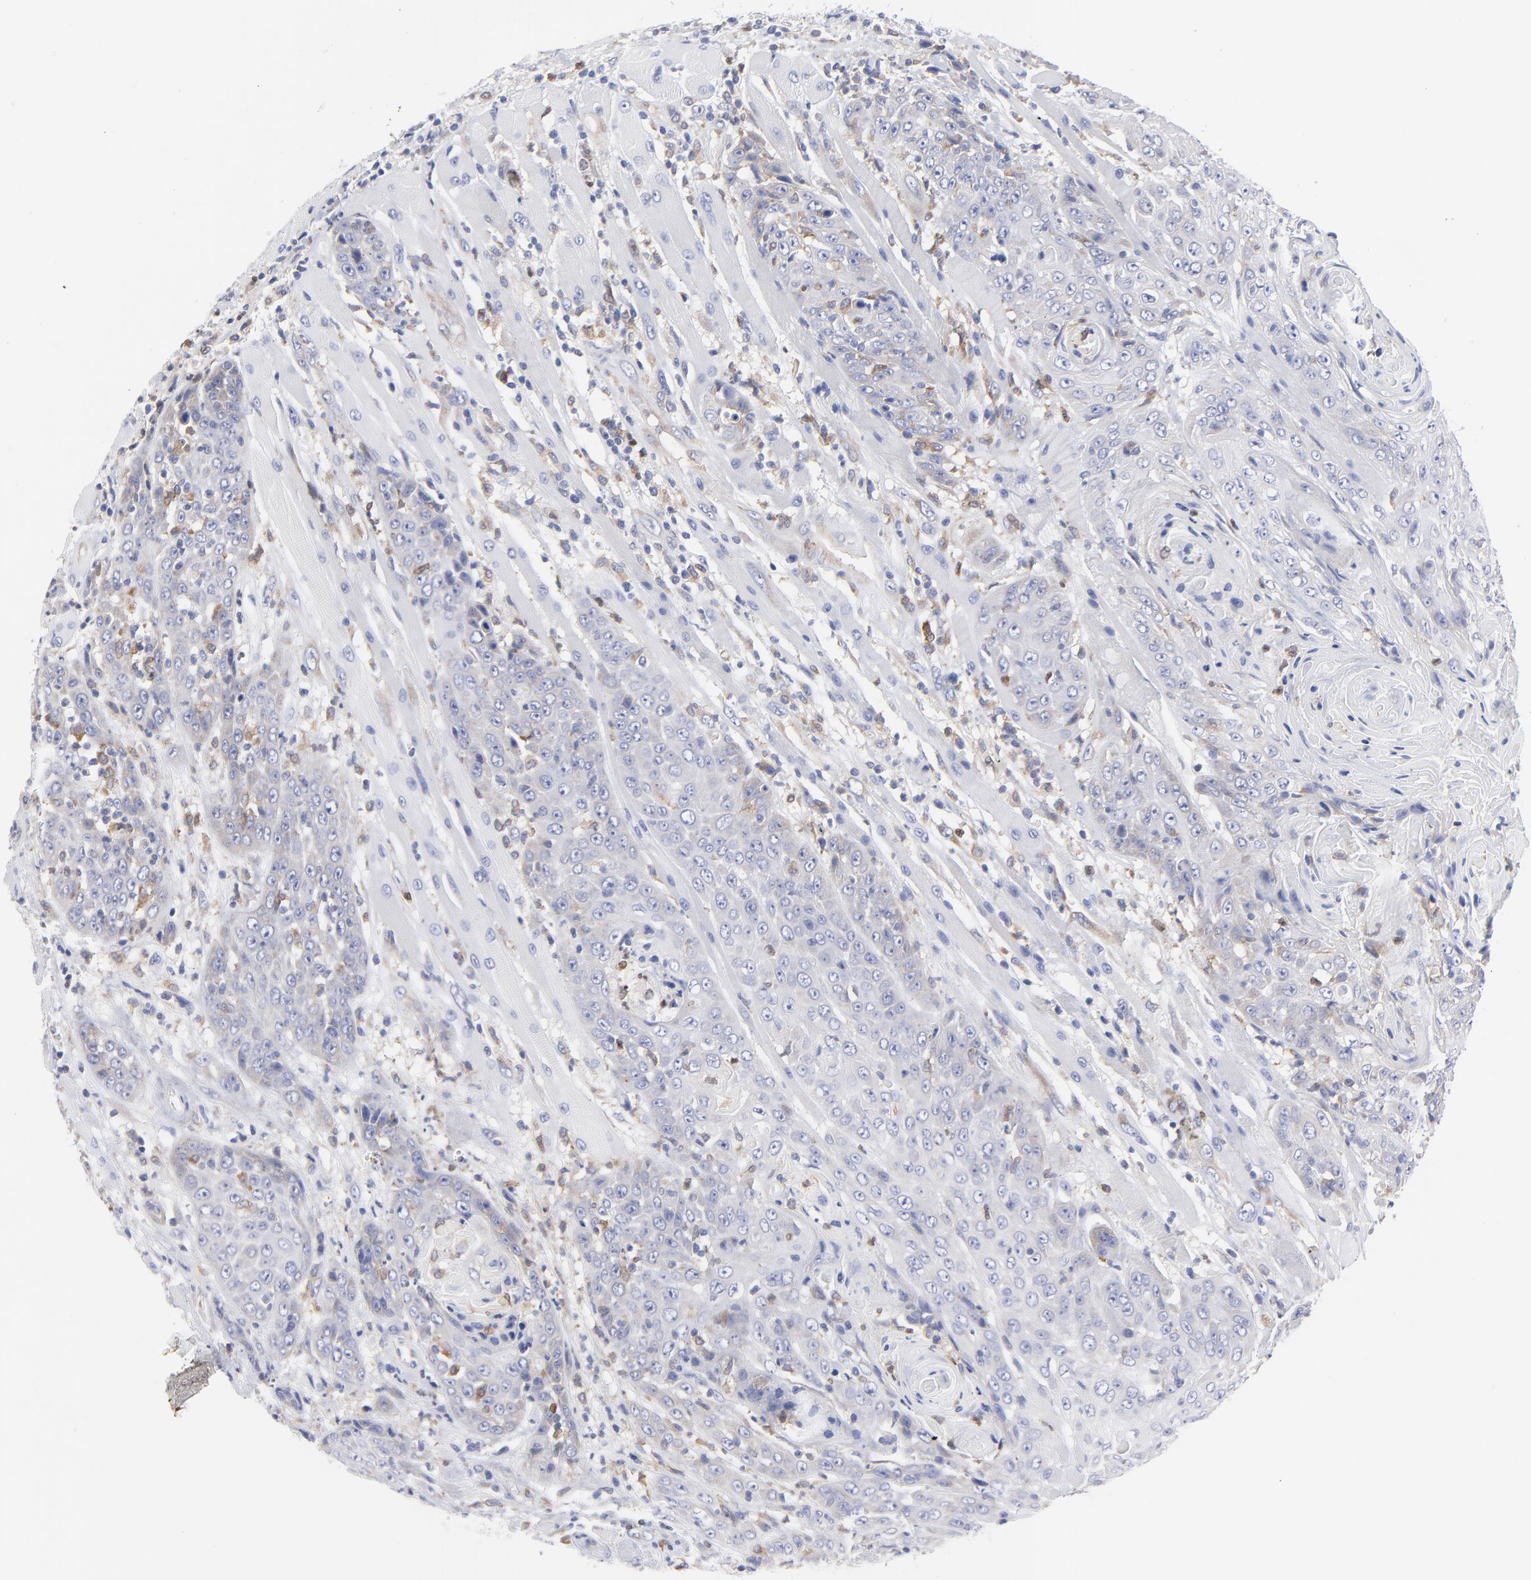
{"staining": {"intensity": "weak", "quantity": "<25%", "location": "cytoplasmic/membranous"}, "tissue": "head and neck cancer", "cell_type": "Tumor cells", "image_type": "cancer", "snomed": [{"axis": "morphology", "description": "Squamous cell carcinoma, NOS"}, {"axis": "topography", "description": "Head-Neck"}], "caption": "Protein analysis of head and neck cancer displays no significant expression in tumor cells.", "gene": "MOSPD2", "patient": {"sex": "female", "age": 84}}